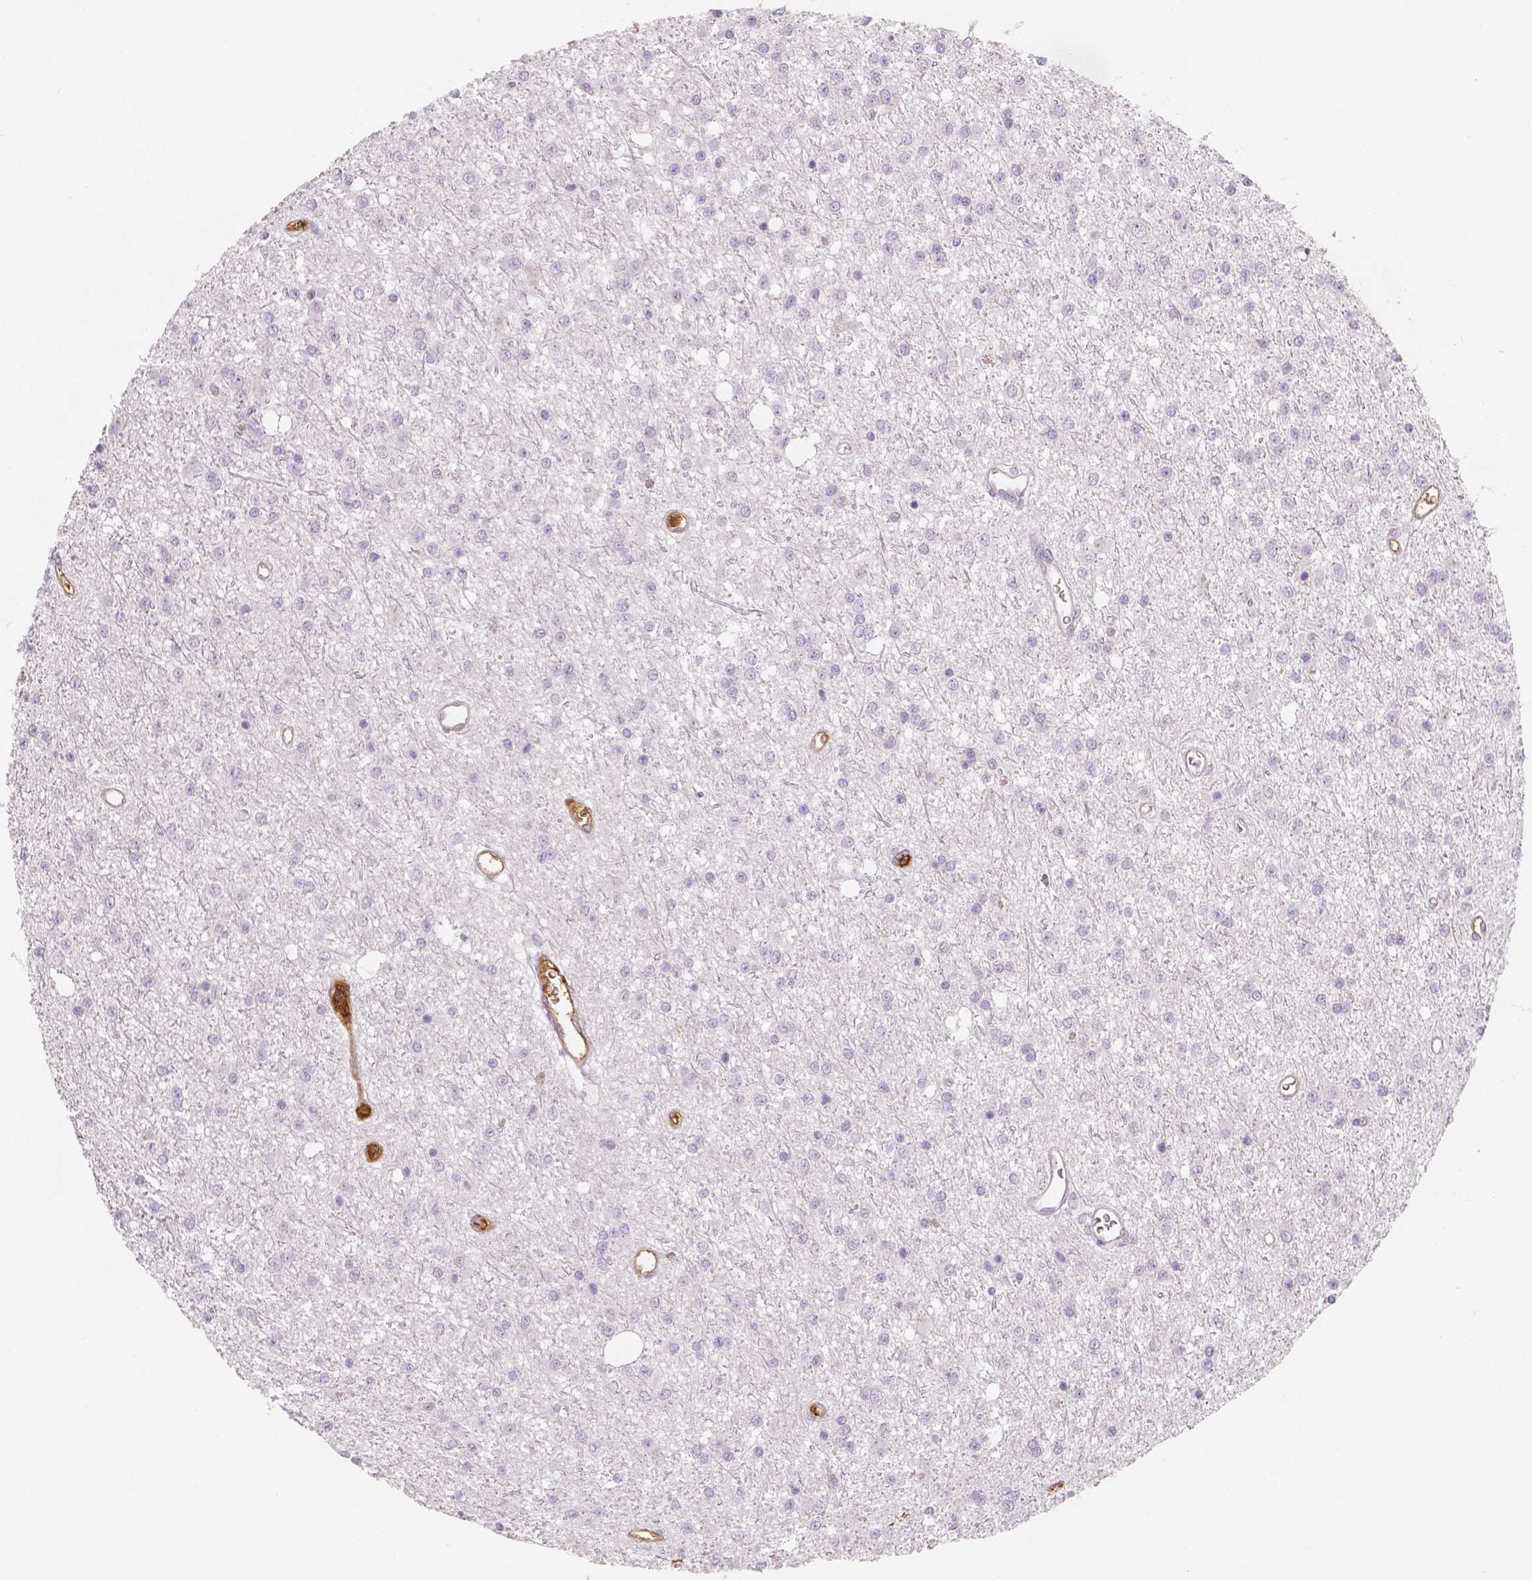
{"staining": {"intensity": "negative", "quantity": "none", "location": "none"}, "tissue": "glioma", "cell_type": "Tumor cells", "image_type": "cancer", "snomed": [{"axis": "morphology", "description": "Glioma, malignant, Low grade"}, {"axis": "topography", "description": "Brain"}], "caption": "Malignant low-grade glioma stained for a protein using immunohistochemistry (IHC) reveals no staining tumor cells.", "gene": "APOA4", "patient": {"sex": "female", "age": 45}}